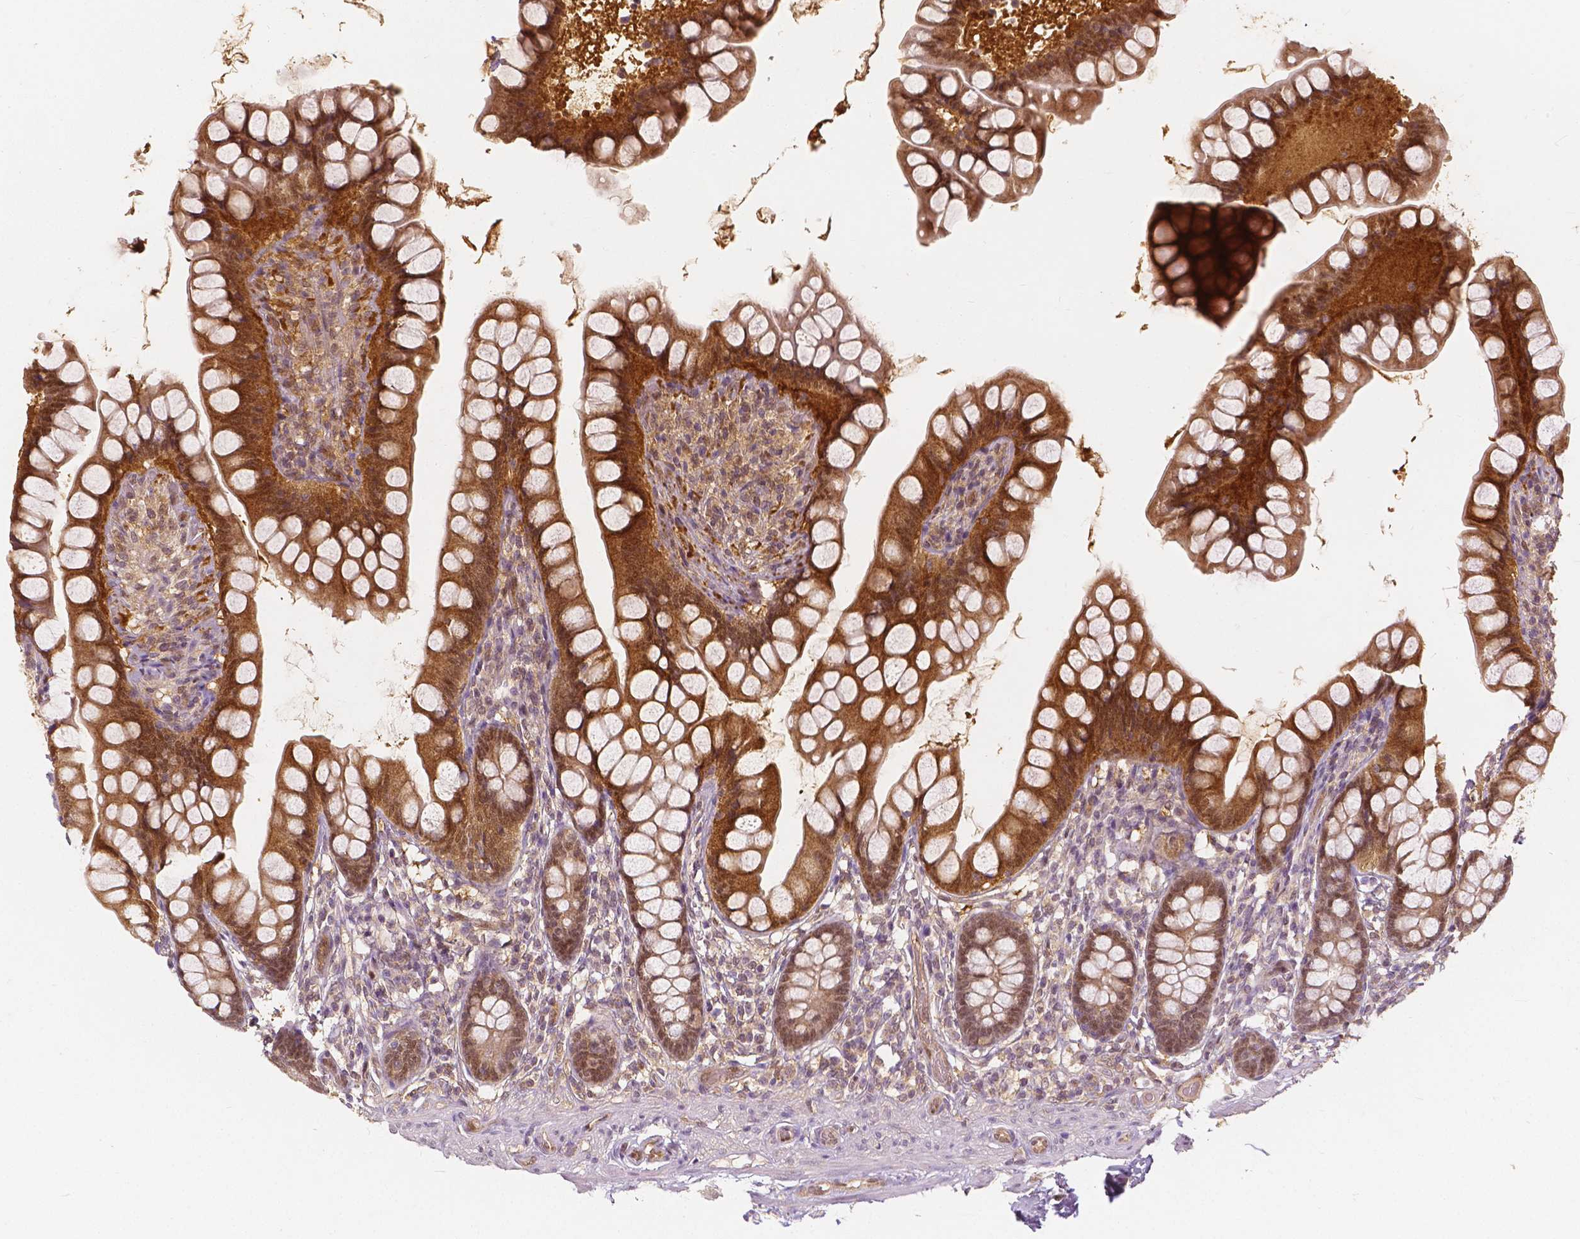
{"staining": {"intensity": "moderate", "quantity": ">75%", "location": "cytoplasmic/membranous,nuclear"}, "tissue": "small intestine", "cell_type": "Glandular cells", "image_type": "normal", "snomed": [{"axis": "morphology", "description": "Normal tissue, NOS"}, {"axis": "topography", "description": "Small intestine"}], "caption": "Brown immunohistochemical staining in benign human small intestine reveals moderate cytoplasmic/membranous,nuclear expression in about >75% of glandular cells.", "gene": "NAPRT", "patient": {"sex": "male", "age": 70}}